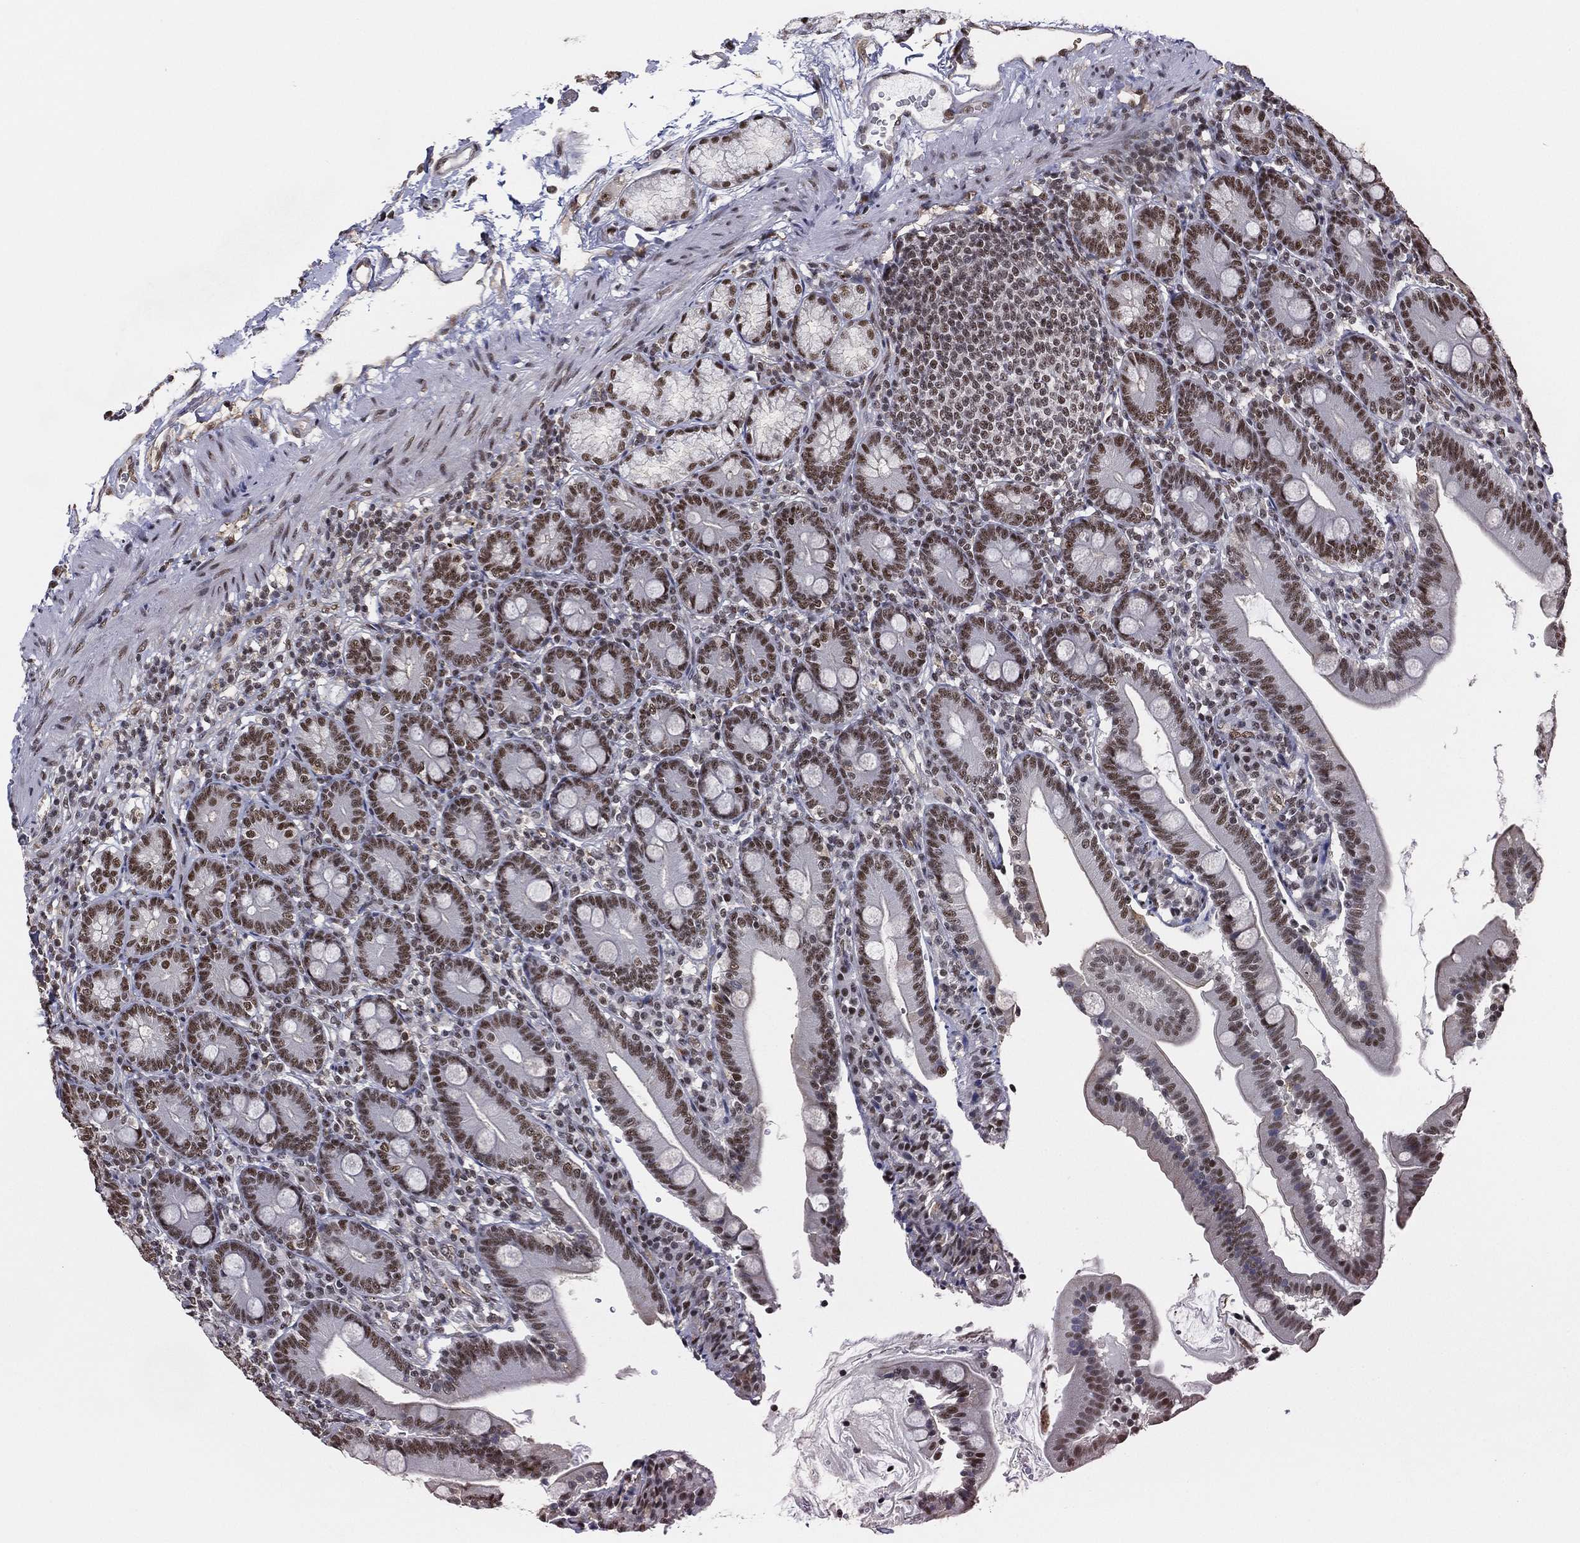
{"staining": {"intensity": "strong", "quantity": "<25%", "location": "nuclear"}, "tissue": "duodenum", "cell_type": "Glandular cells", "image_type": "normal", "snomed": [{"axis": "morphology", "description": "Normal tissue, NOS"}, {"axis": "topography", "description": "Duodenum"}], "caption": "Protein staining shows strong nuclear staining in about <25% of glandular cells in benign duodenum.", "gene": "GPALPP1", "patient": {"sex": "female", "age": 67}}